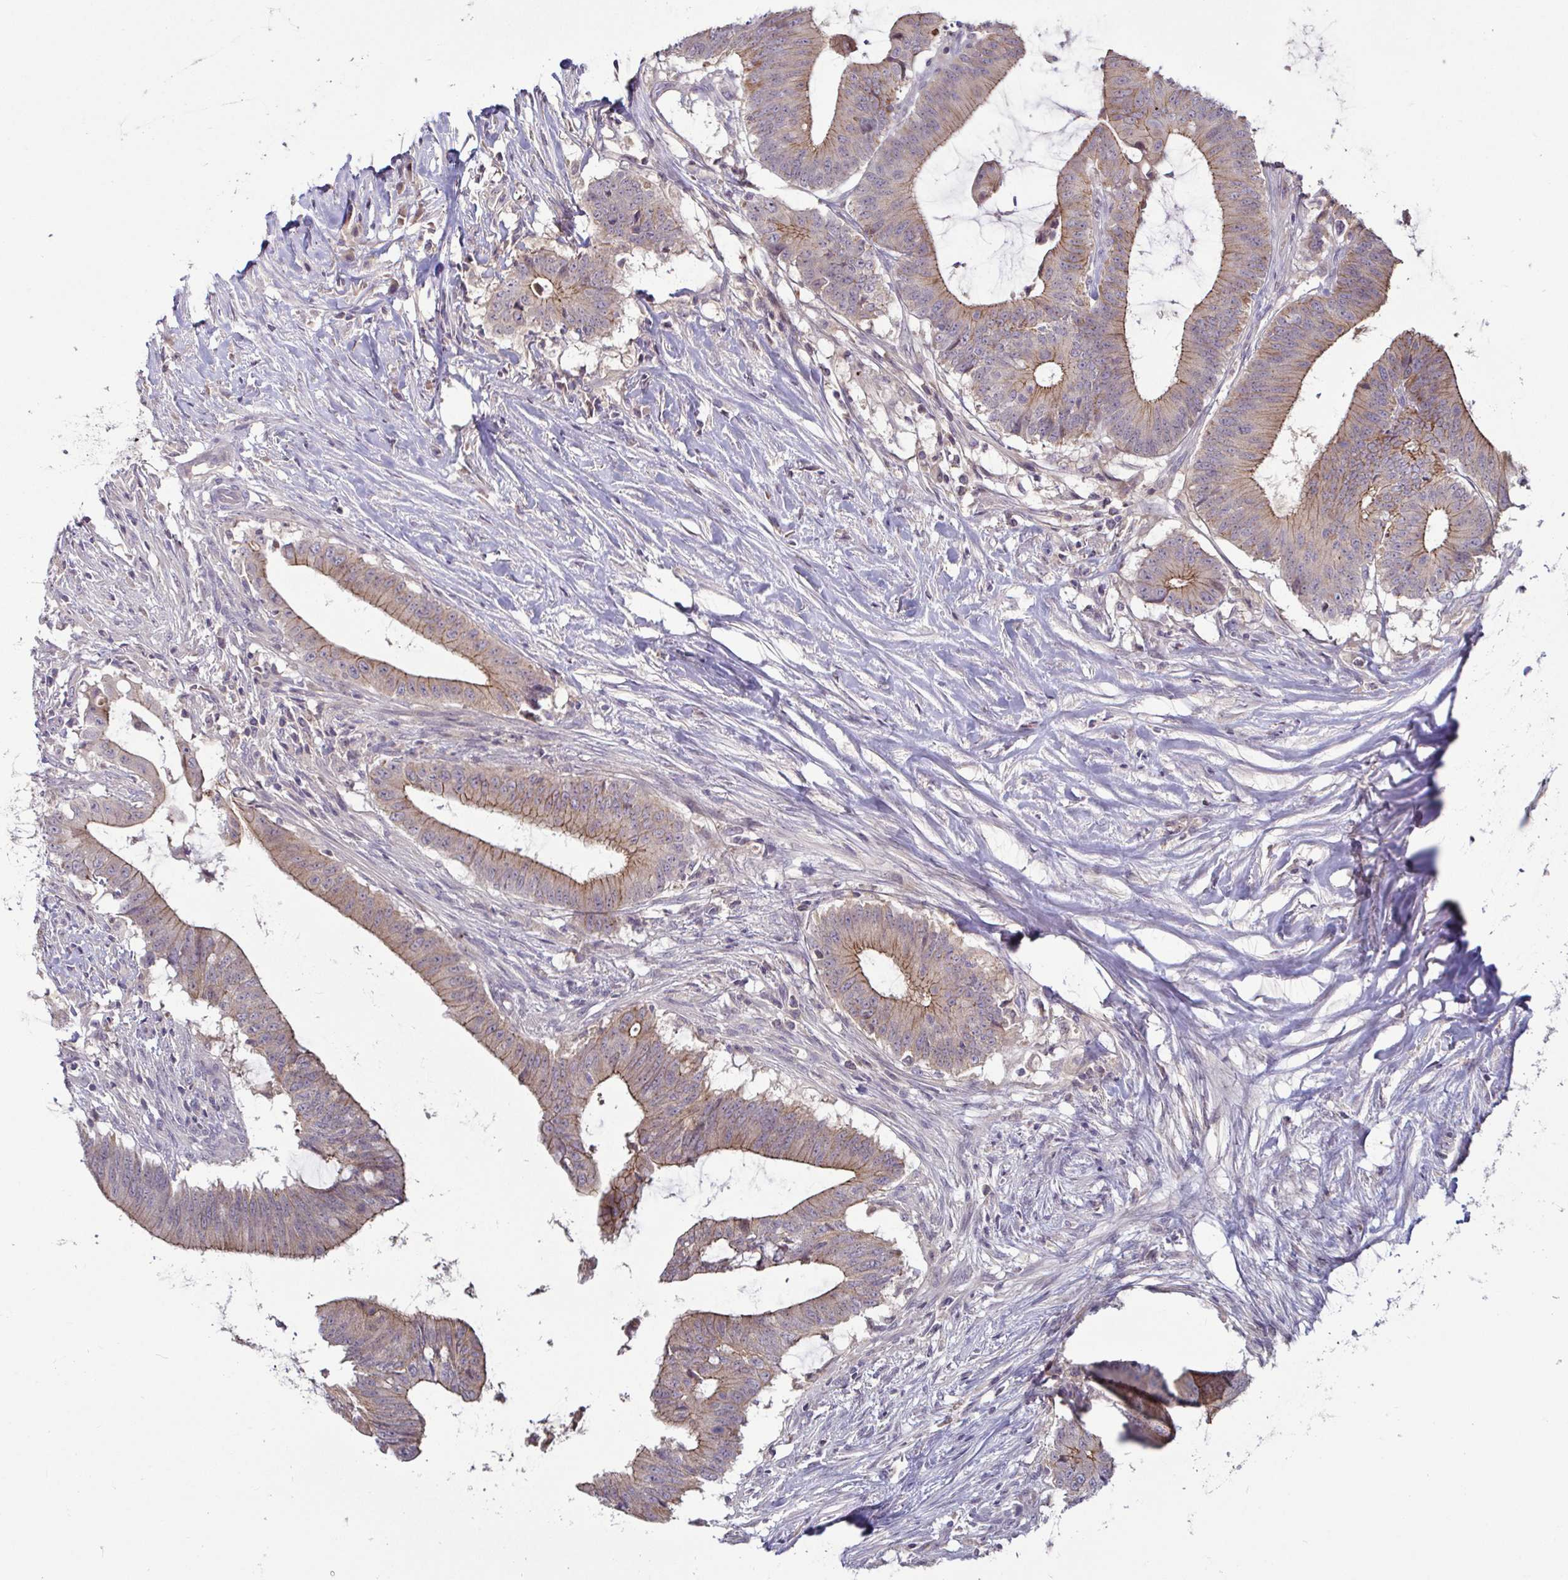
{"staining": {"intensity": "moderate", "quantity": "25%-75%", "location": "cytoplasmic/membranous"}, "tissue": "colorectal cancer", "cell_type": "Tumor cells", "image_type": "cancer", "snomed": [{"axis": "morphology", "description": "Adenocarcinoma, NOS"}, {"axis": "topography", "description": "Colon"}], "caption": "Protein expression analysis of colorectal cancer (adenocarcinoma) exhibits moderate cytoplasmic/membranous positivity in about 25%-75% of tumor cells.", "gene": "GSTM1", "patient": {"sex": "female", "age": 43}}